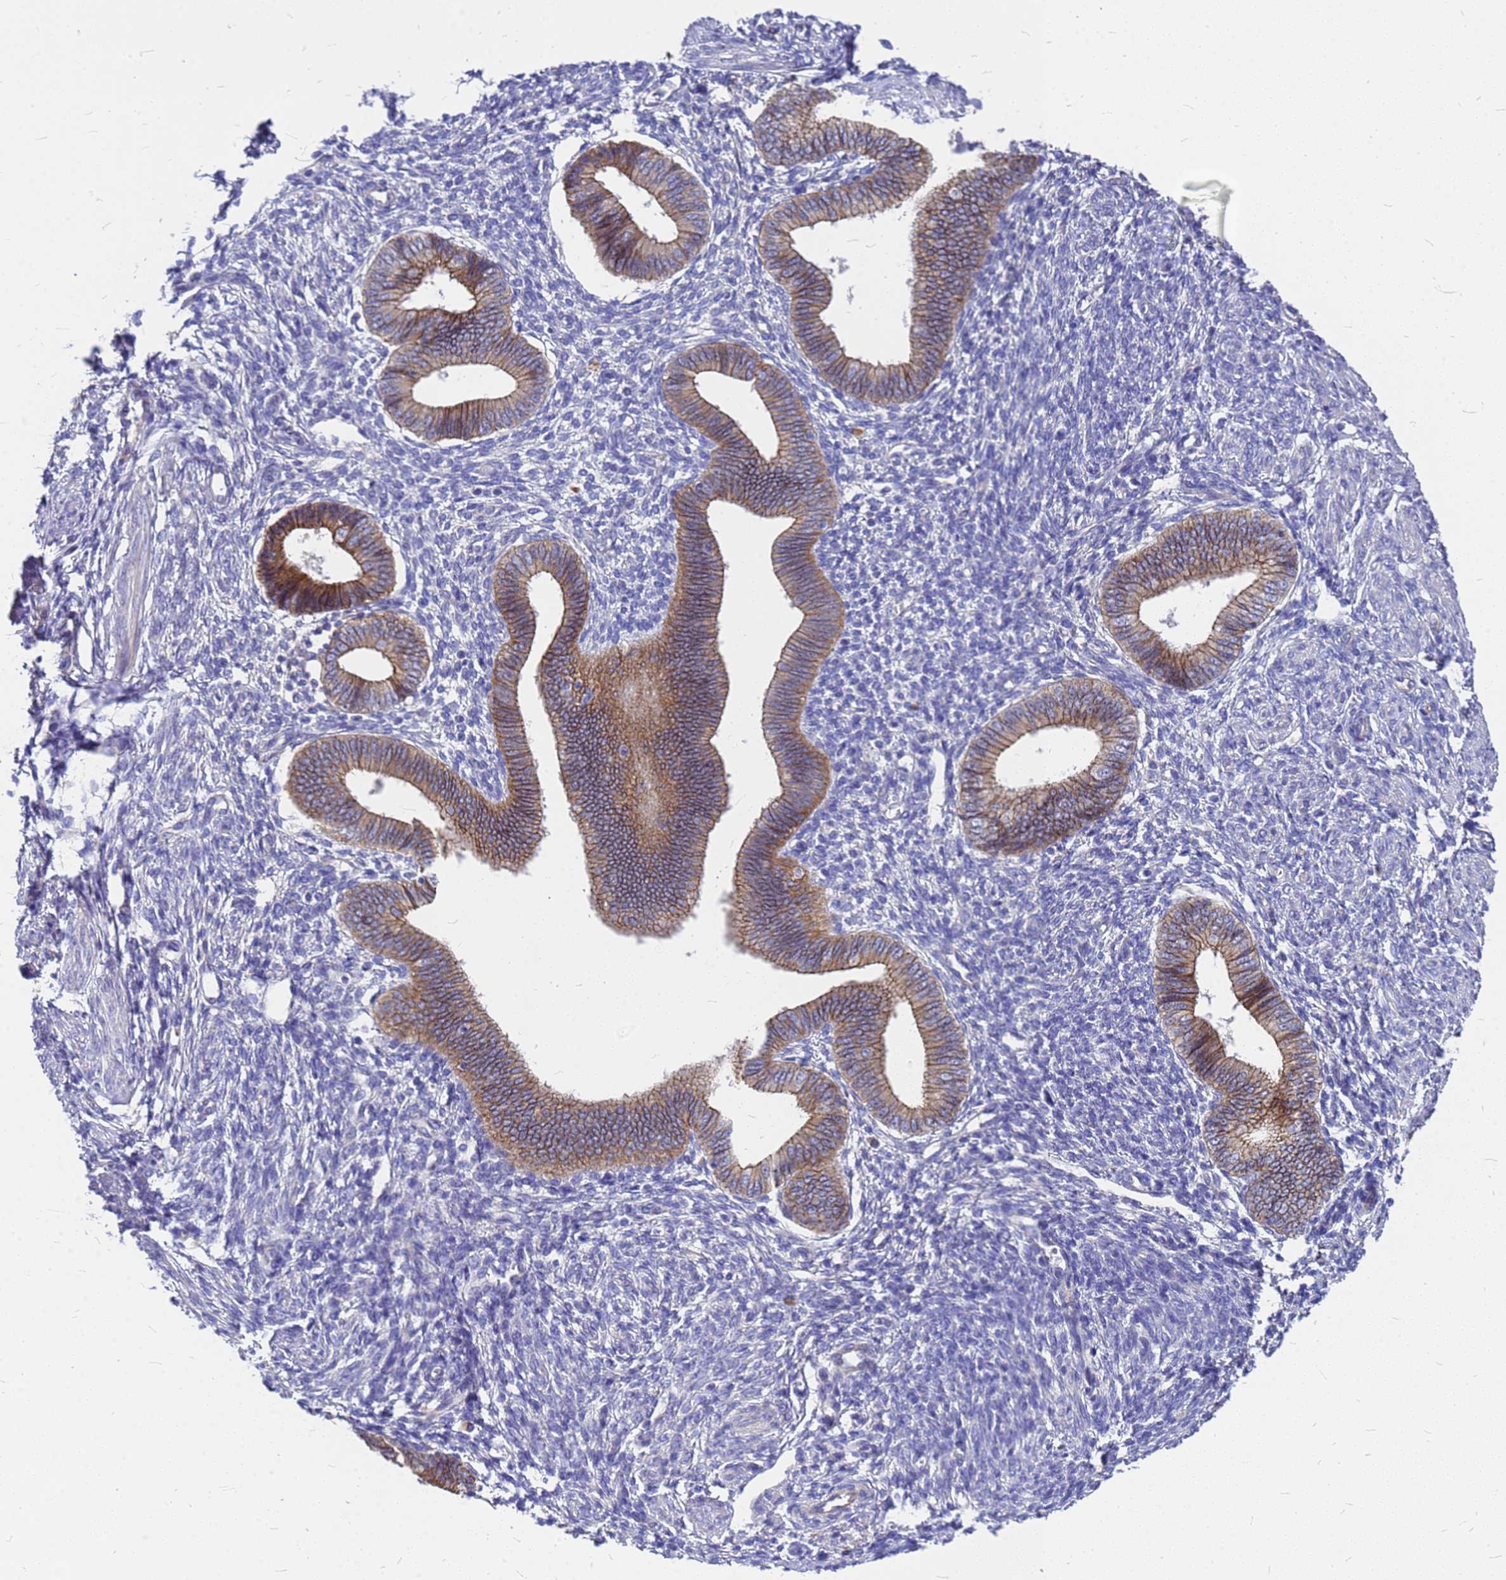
{"staining": {"intensity": "negative", "quantity": "none", "location": "none"}, "tissue": "endometrium", "cell_type": "Cells in endometrial stroma", "image_type": "normal", "snomed": [{"axis": "morphology", "description": "Normal tissue, NOS"}, {"axis": "topography", "description": "Endometrium"}], "caption": "Endometrium was stained to show a protein in brown. There is no significant positivity in cells in endometrial stroma. (Brightfield microscopy of DAB (3,3'-diaminobenzidine) immunohistochemistry at high magnification).", "gene": "FBXW5", "patient": {"sex": "female", "age": 46}}